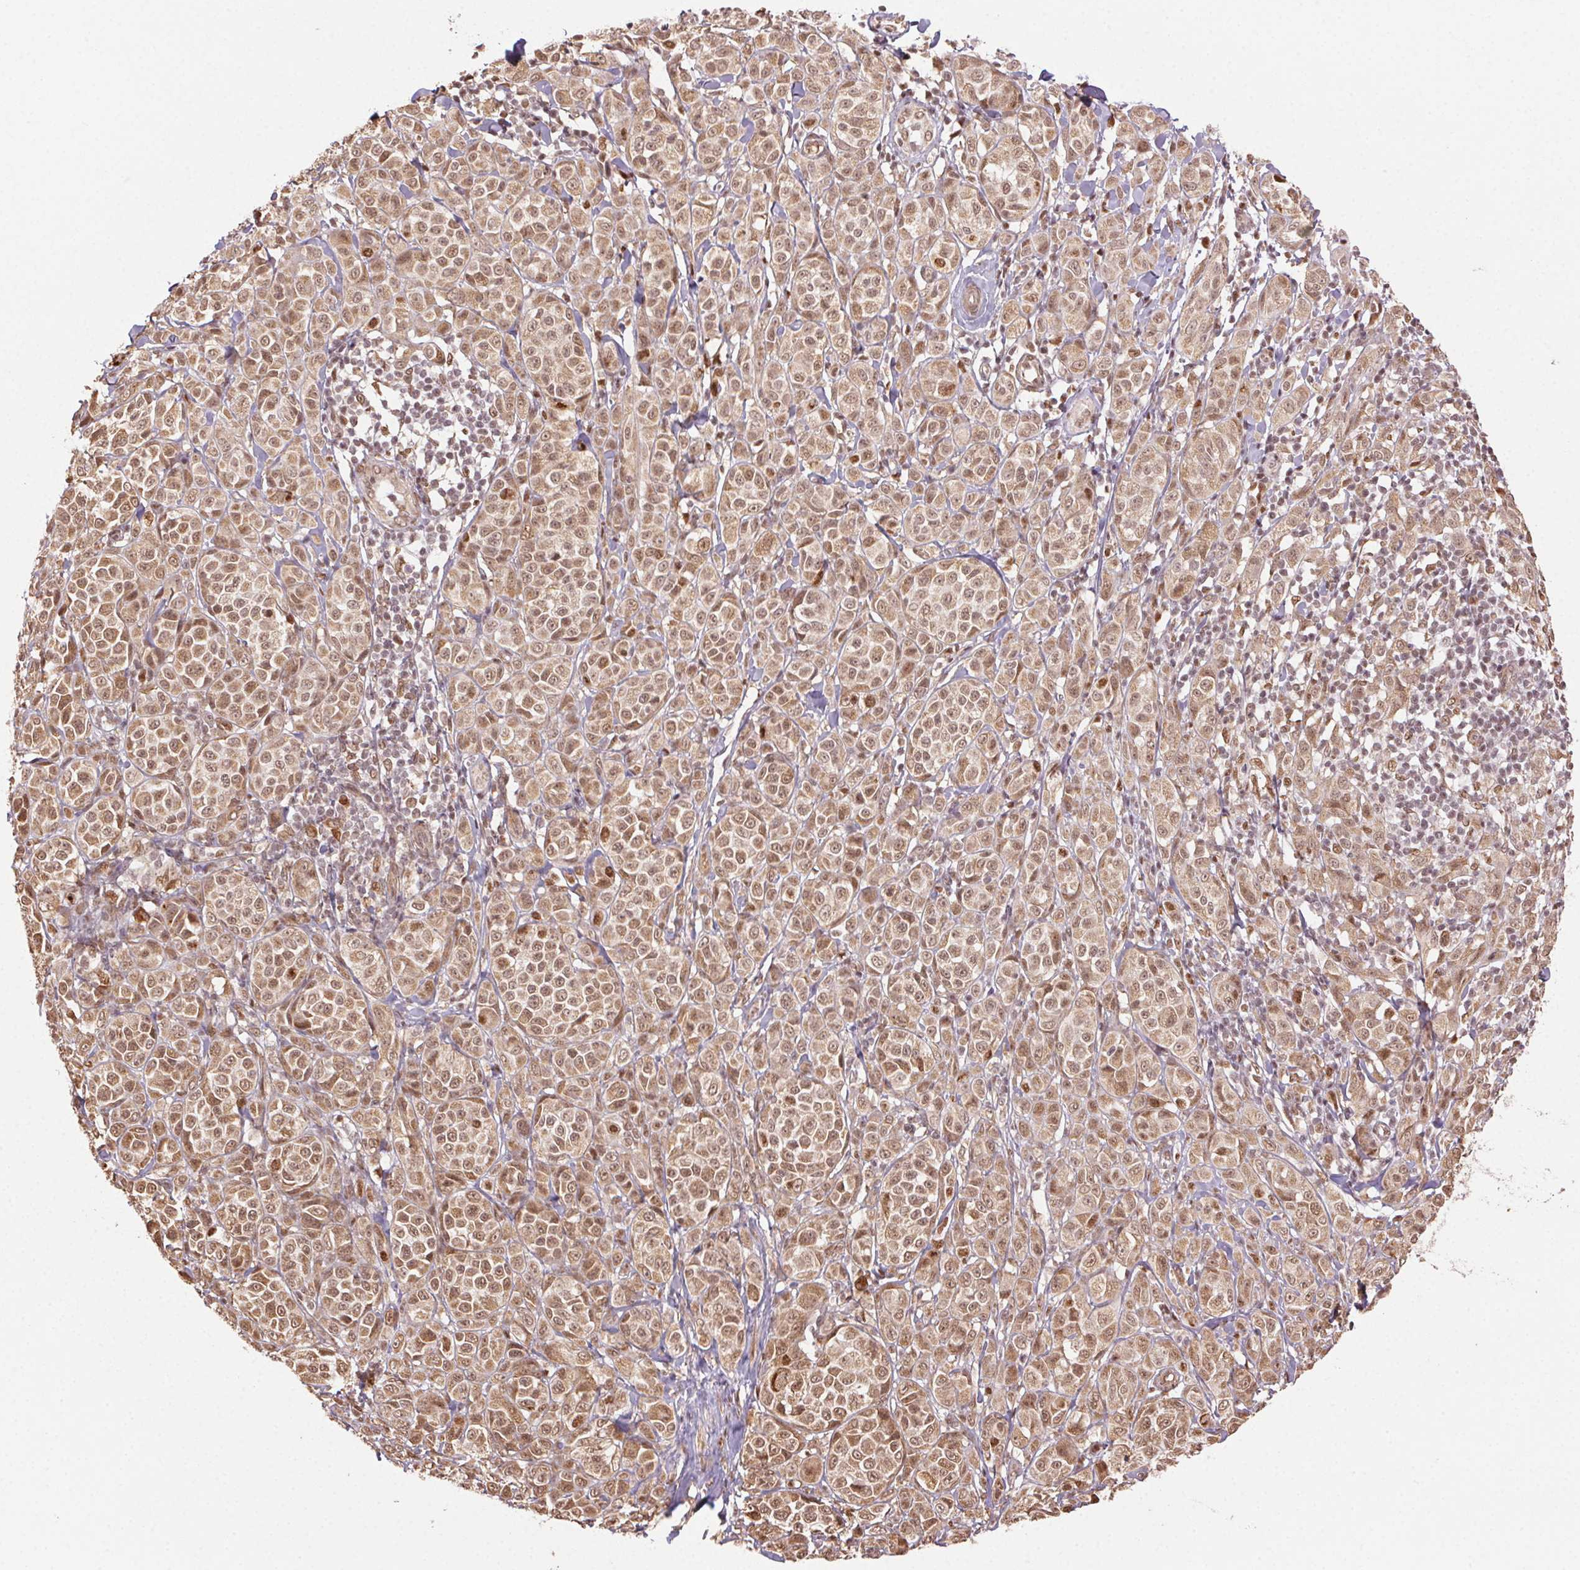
{"staining": {"intensity": "moderate", "quantity": ">75%", "location": "nuclear"}, "tissue": "melanoma", "cell_type": "Tumor cells", "image_type": "cancer", "snomed": [{"axis": "morphology", "description": "Malignant melanoma, NOS"}, {"axis": "topography", "description": "Skin"}], "caption": "Moderate nuclear positivity is seen in about >75% of tumor cells in melanoma. The staining is performed using DAB brown chromogen to label protein expression. The nuclei are counter-stained blue using hematoxylin.", "gene": "TREML4", "patient": {"sex": "male", "age": 89}}